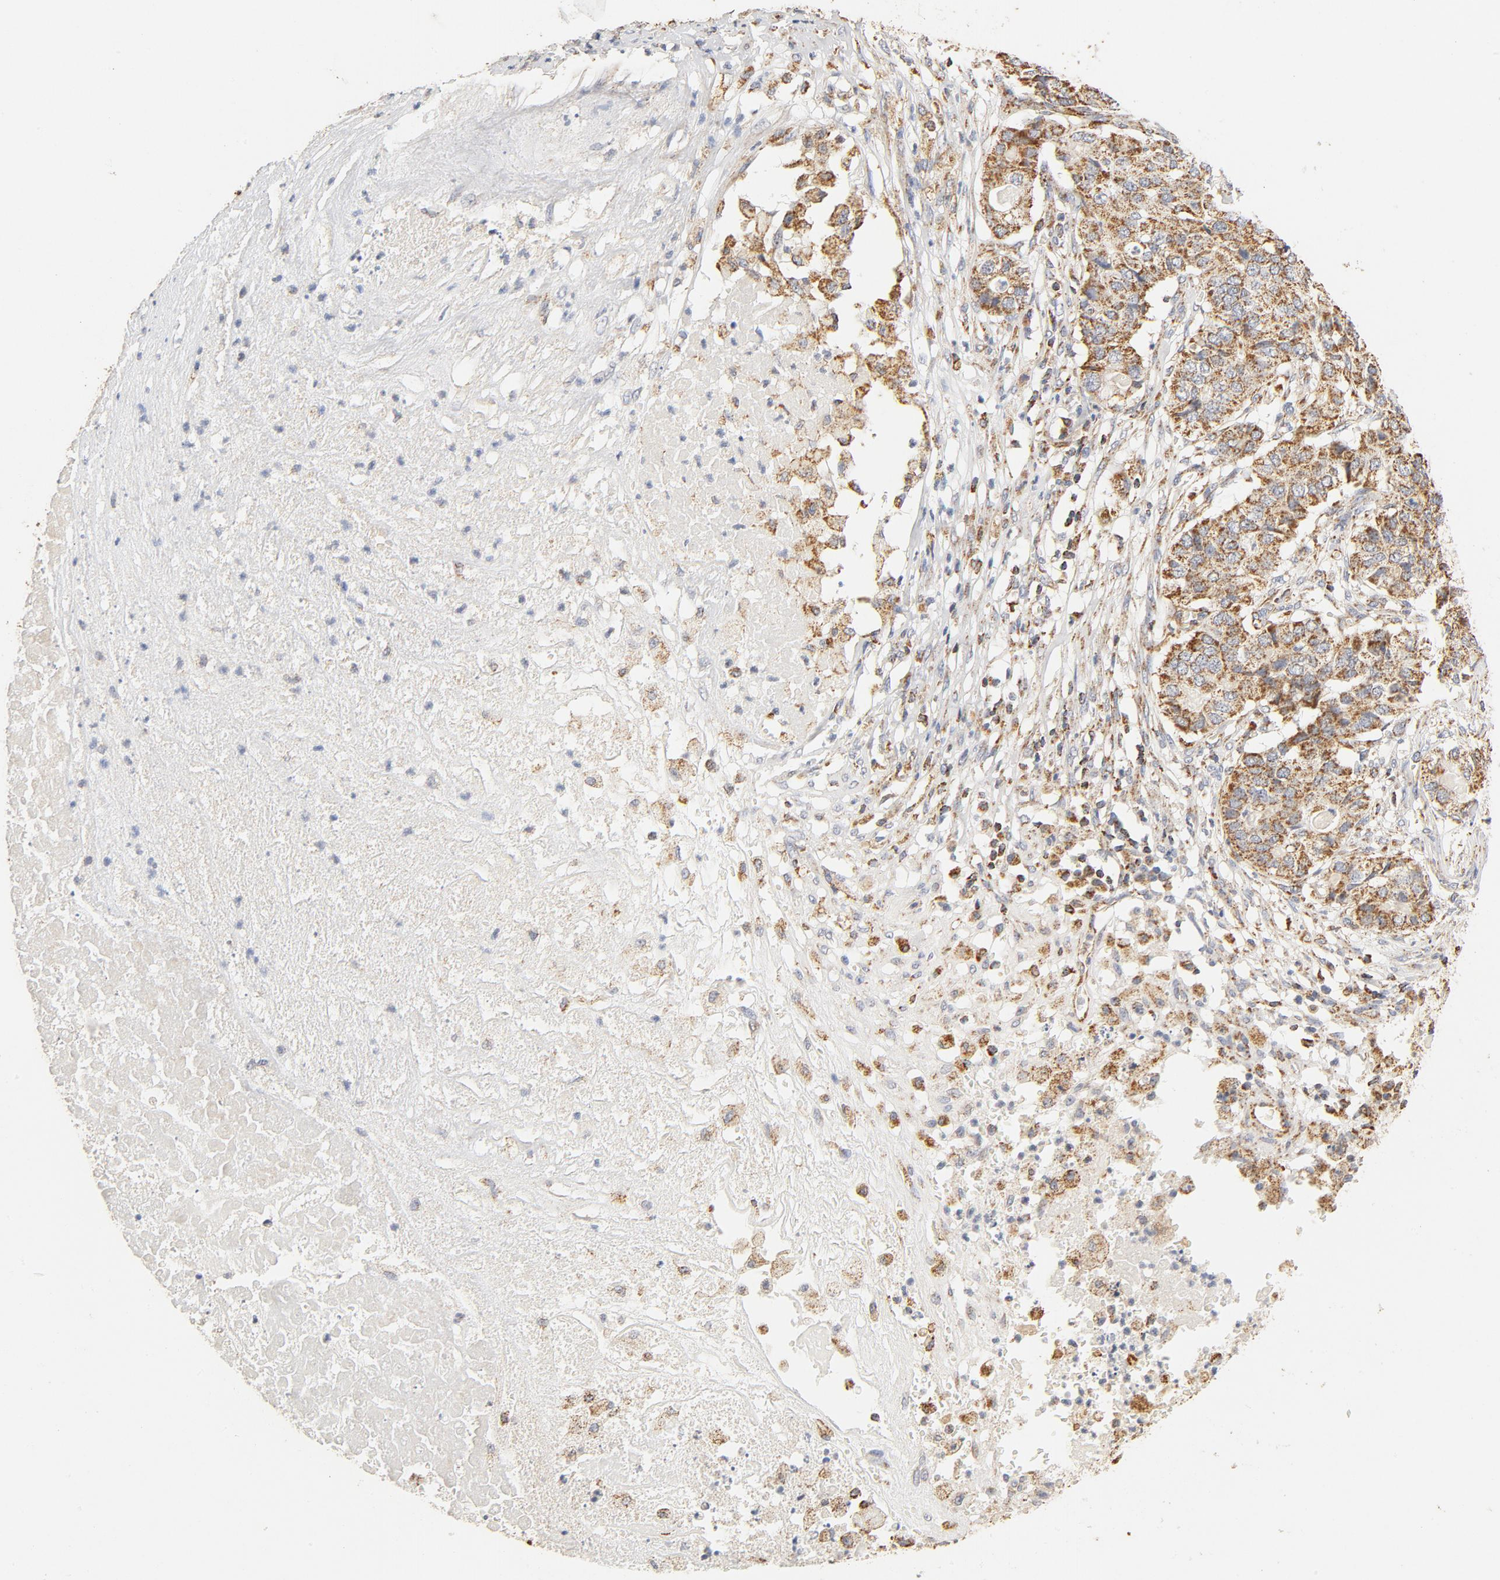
{"staining": {"intensity": "moderate", "quantity": ">75%", "location": "nuclear"}, "tissue": "pancreatic cancer", "cell_type": "Tumor cells", "image_type": "cancer", "snomed": [{"axis": "morphology", "description": "Adenocarcinoma, NOS"}, {"axis": "topography", "description": "Pancreas"}], "caption": "High-power microscopy captured an immunohistochemistry image of pancreatic cancer (adenocarcinoma), revealing moderate nuclear staining in about >75% of tumor cells. Using DAB (3,3'-diaminobenzidine) (brown) and hematoxylin (blue) stains, captured at high magnification using brightfield microscopy.", "gene": "COX4I1", "patient": {"sex": "male", "age": 50}}